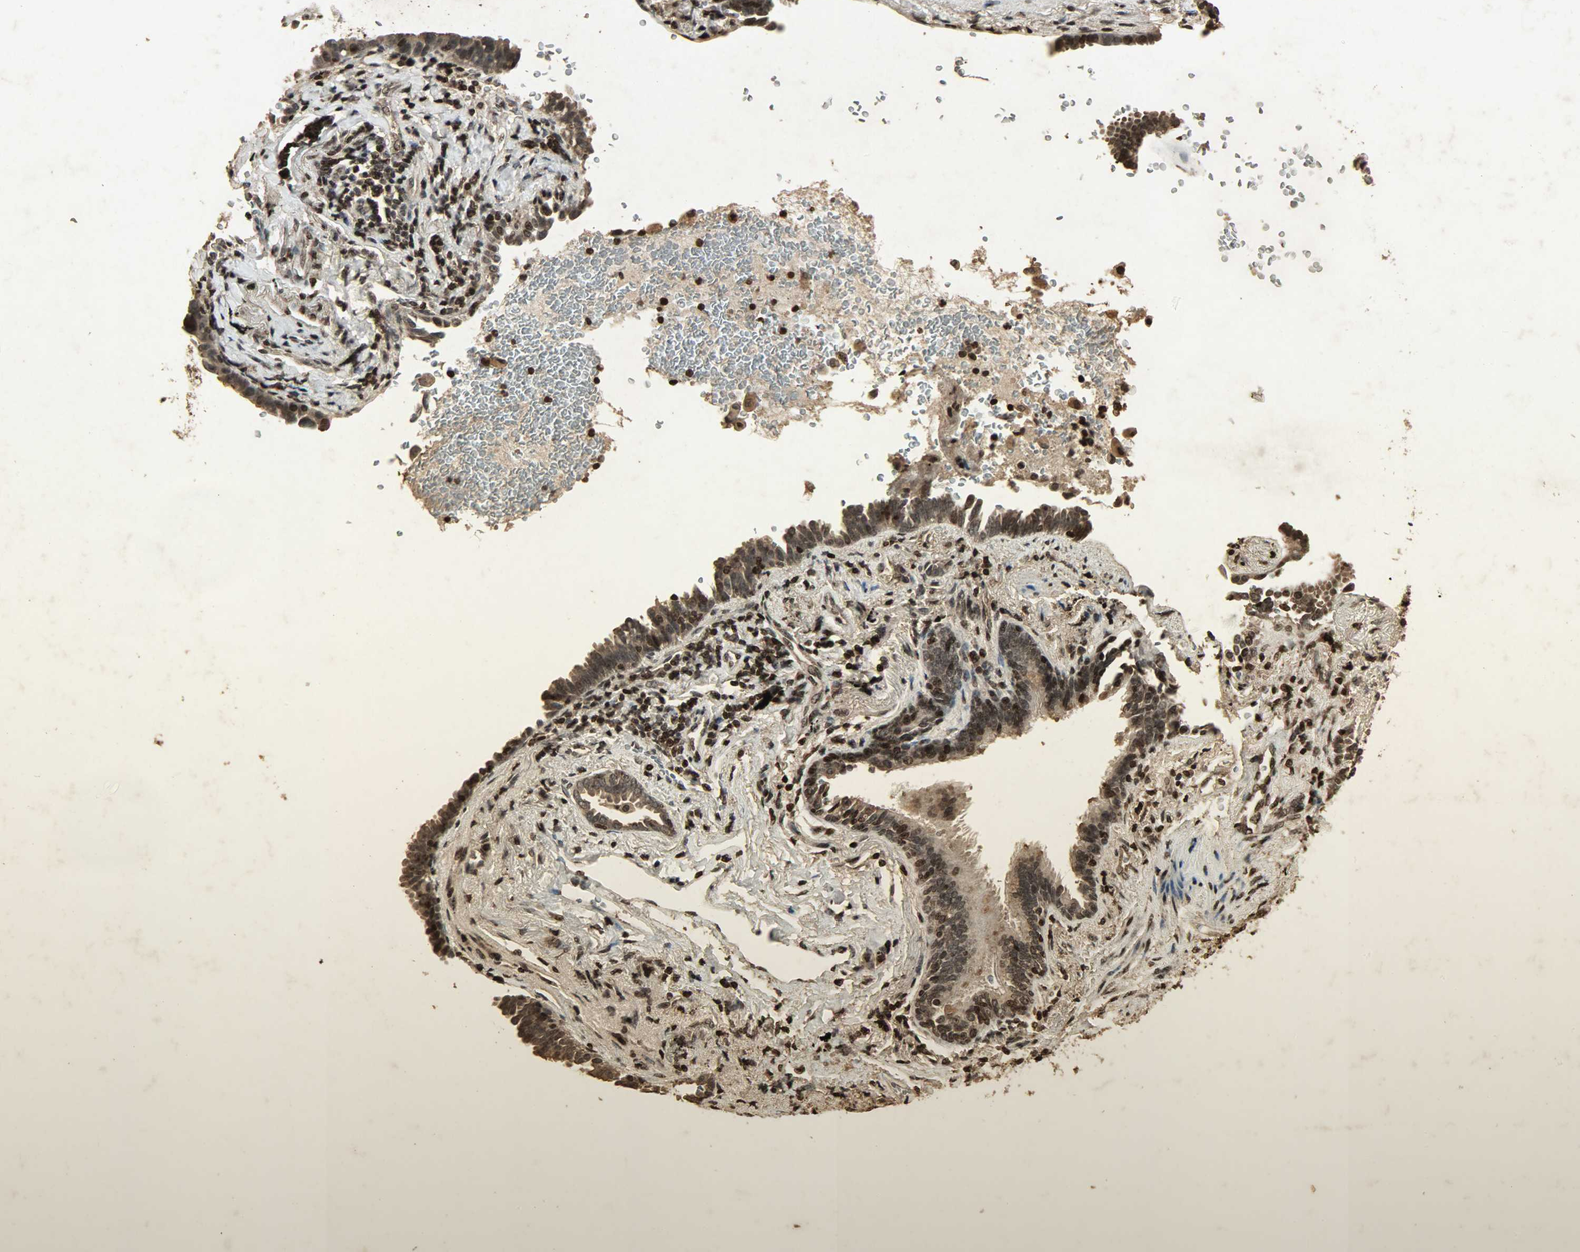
{"staining": {"intensity": "strong", "quantity": ">75%", "location": "cytoplasmic/membranous,nuclear"}, "tissue": "lung cancer", "cell_type": "Tumor cells", "image_type": "cancer", "snomed": [{"axis": "morphology", "description": "Adenocarcinoma, NOS"}, {"axis": "topography", "description": "Lung"}], "caption": "A high amount of strong cytoplasmic/membranous and nuclear positivity is present in approximately >75% of tumor cells in lung cancer tissue.", "gene": "PPP3R1", "patient": {"sex": "female", "age": 64}}